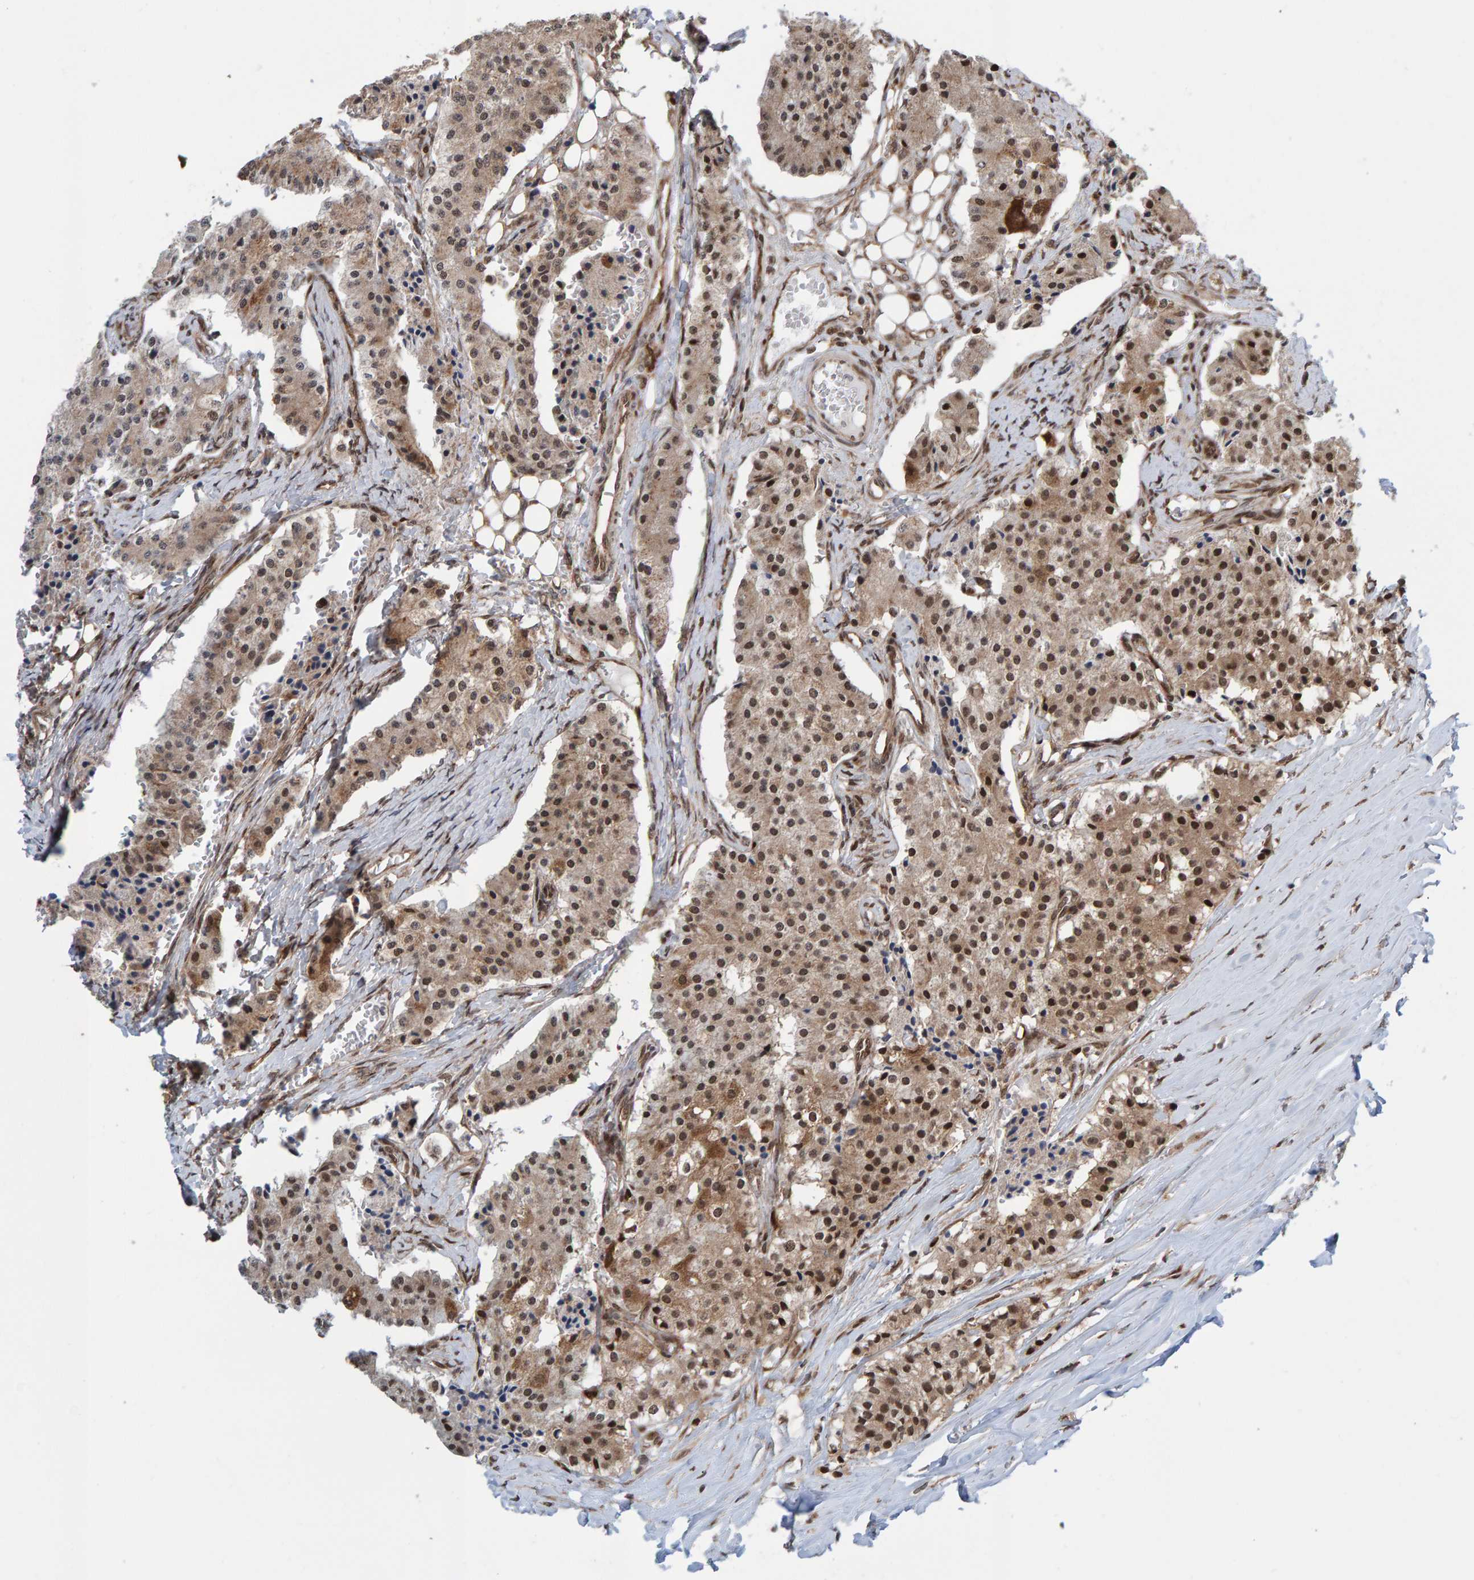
{"staining": {"intensity": "moderate", "quantity": ">75%", "location": "cytoplasmic/membranous,nuclear"}, "tissue": "carcinoid", "cell_type": "Tumor cells", "image_type": "cancer", "snomed": [{"axis": "morphology", "description": "Carcinoid, malignant, NOS"}, {"axis": "topography", "description": "Colon"}], "caption": "Approximately >75% of tumor cells in carcinoid demonstrate moderate cytoplasmic/membranous and nuclear protein positivity as visualized by brown immunohistochemical staining.", "gene": "ZNF366", "patient": {"sex": "female", "age": 52}}